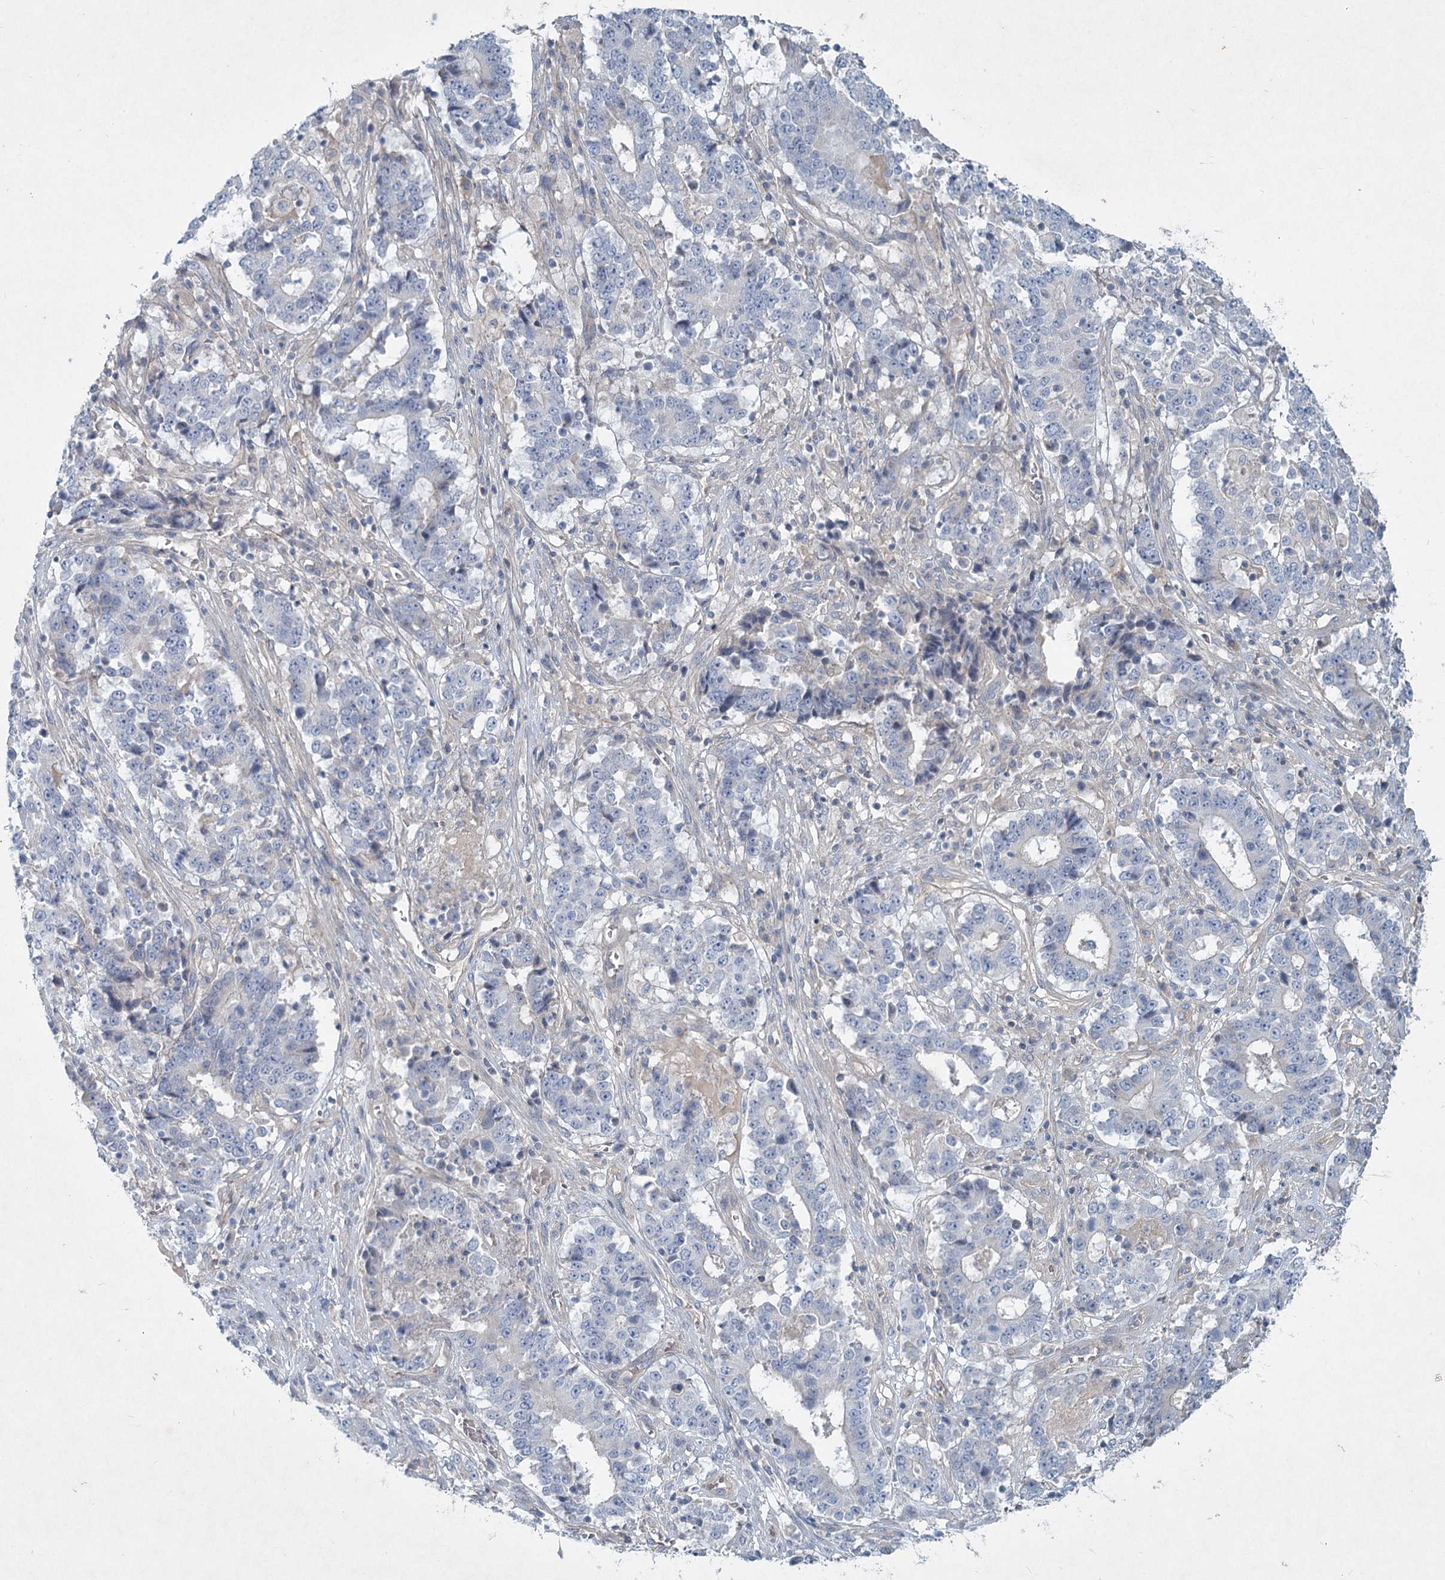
{"staining": {"intensity": "negative", "quantity": "none", "location": "none"}, "tissue": "stomach cancer", "cell_type": "Tumor cells", "image_type": "cancer", "snomed": [{"axis": "morphology", "description": "Adenocarcinoma, NOS"}, {"axis": "topography", "description": "Stomach"}], "caption": "High magnification brightfield microscopy of stomach cancer (adenocarcinoma) stained with DAB (3,3'-diaminobenzidine) (brown) and counterstained with hematoxylin (blue): tumor cells show no significant staining.", "gene": "DNMBP", "patient": {"sex": "male", "age": 59}}